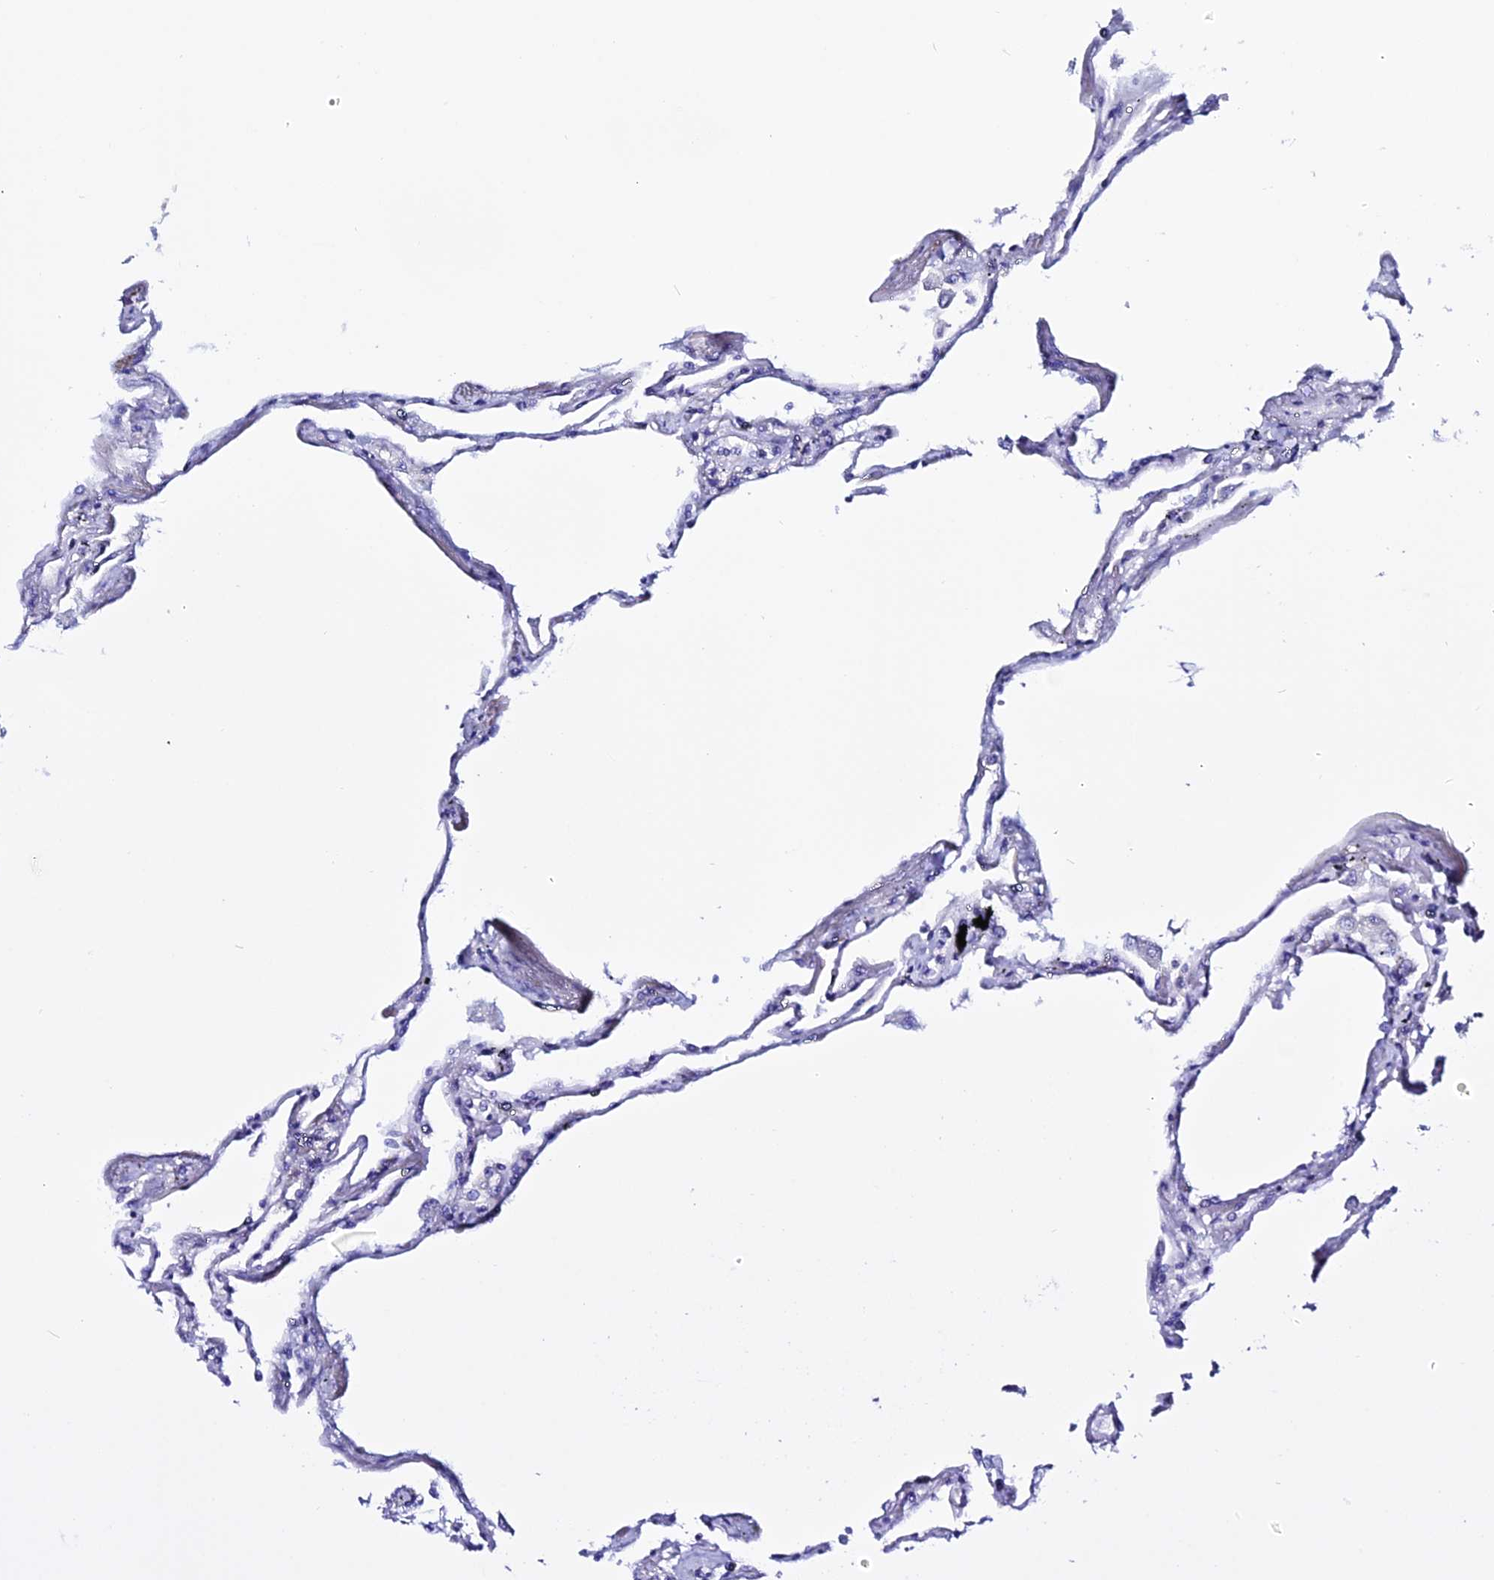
{"staining": {"intensity": "weak", "quantity": "<25%", "location": "cytoplasmic/membranous"}, "tissue": "lung", "cell_type": "Alveolar cells", "image_type": "normal", "snomed": [{"axis": "morphology", "description": "Normal tissue, NOS"}, {"axis": "topography", "description": "Lung"}], "caption": "Immunohistochemistry (IHC) image of unremarkable human lung stained for a protein (brown), which exhibits no staining in alveolar cells. Nuclei are stained in blue.", "gene": "EEF1G", "patient": {"sex": "female", "age": 67}}